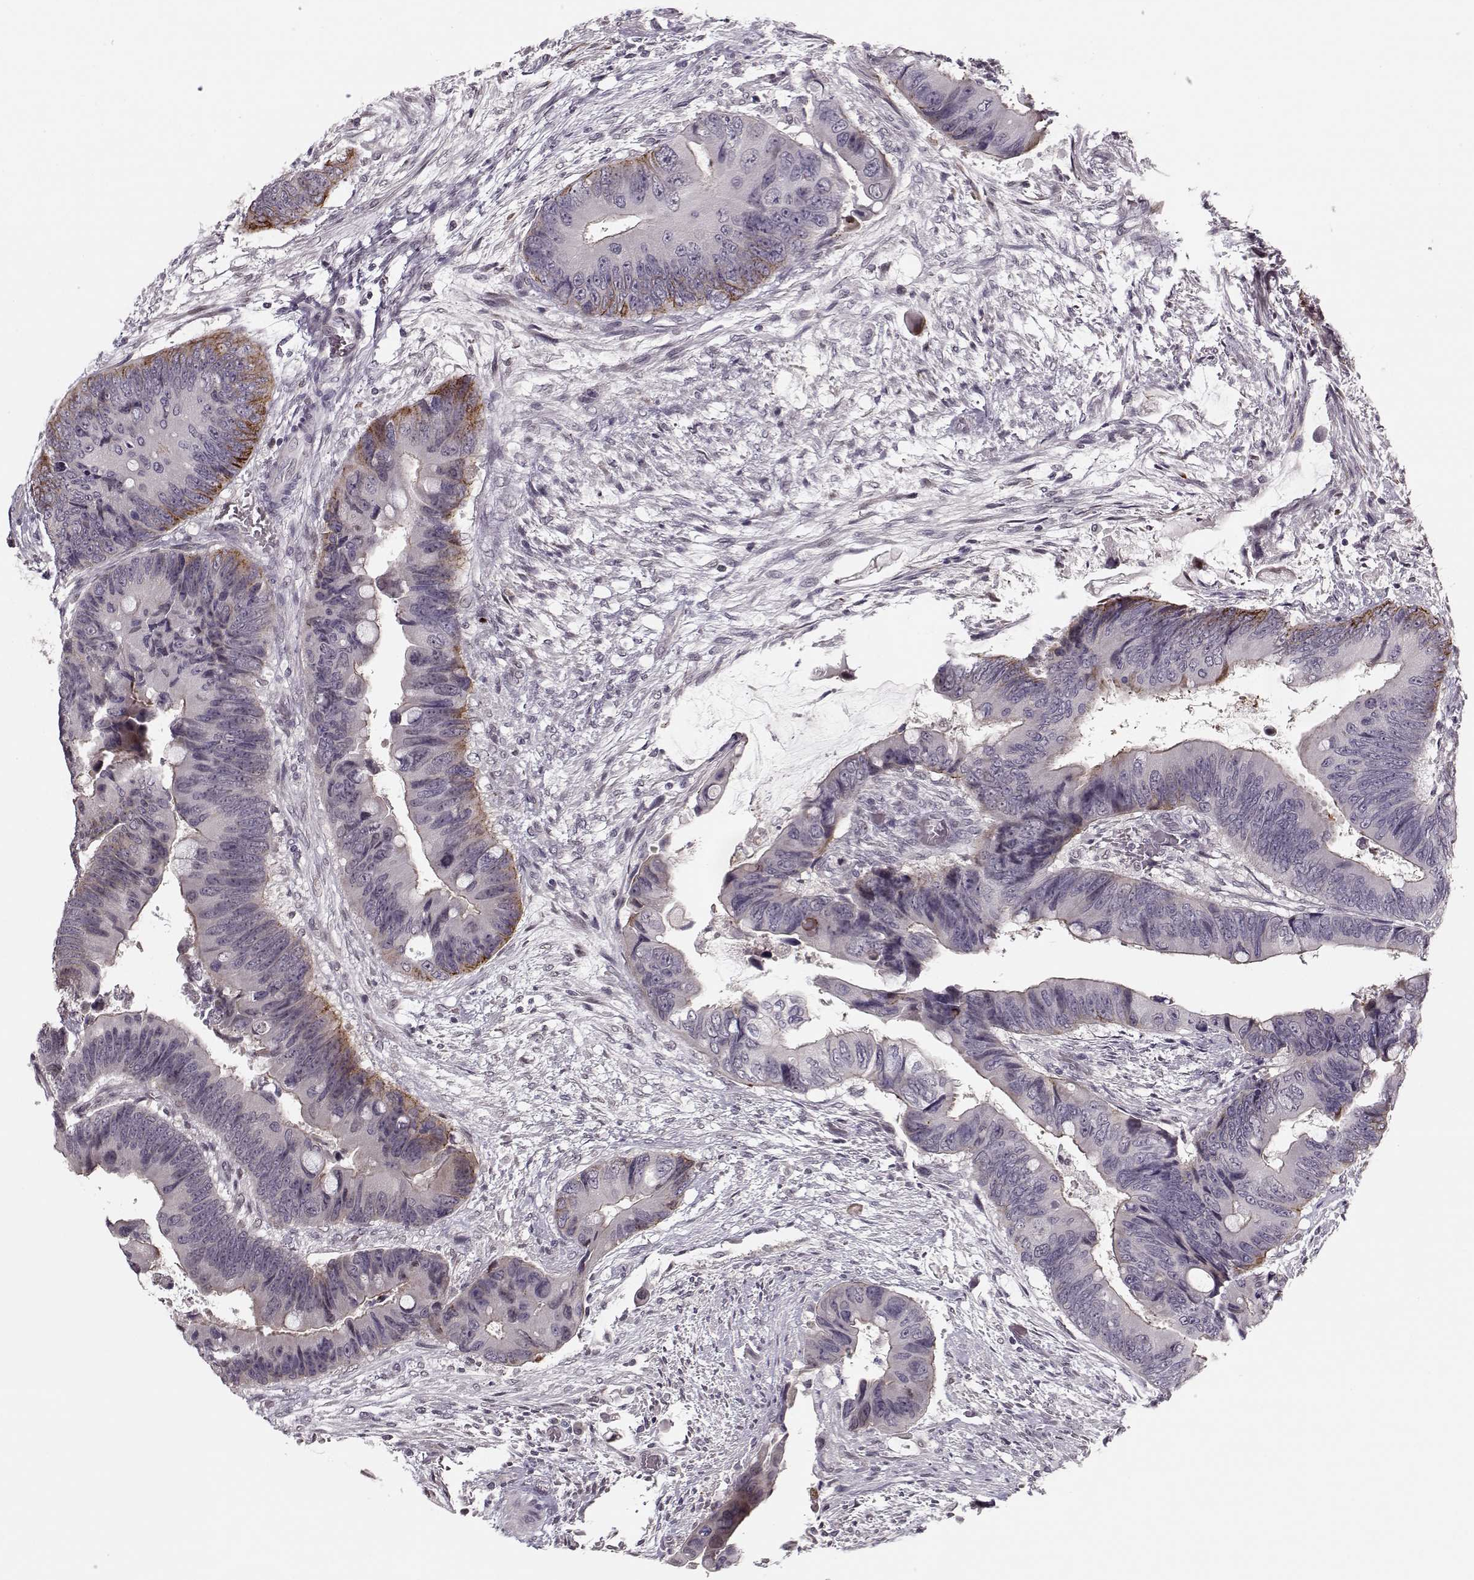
{"staining": {"intensity": "strong", "quantity": "<25%", "location": "cytoplasmic/membranous"}, "tissue": "colorectal cancer", "cell_type": "Tumor cells", "image_type": "cancer", "snomed": [{"axis": "morphology", "description": "Adenocarcinoma, NOS"}, {"axis": "topography", "description": "Rectum"}], "caption": "Immunohistochemical staining of colorectal adenocarcinoma shows strong cytoplasmic/membranous protein staining in approximately <25% of tumor cells.", "gene": "DNAI3", "patient": {"sex": "male", "age": 63}}